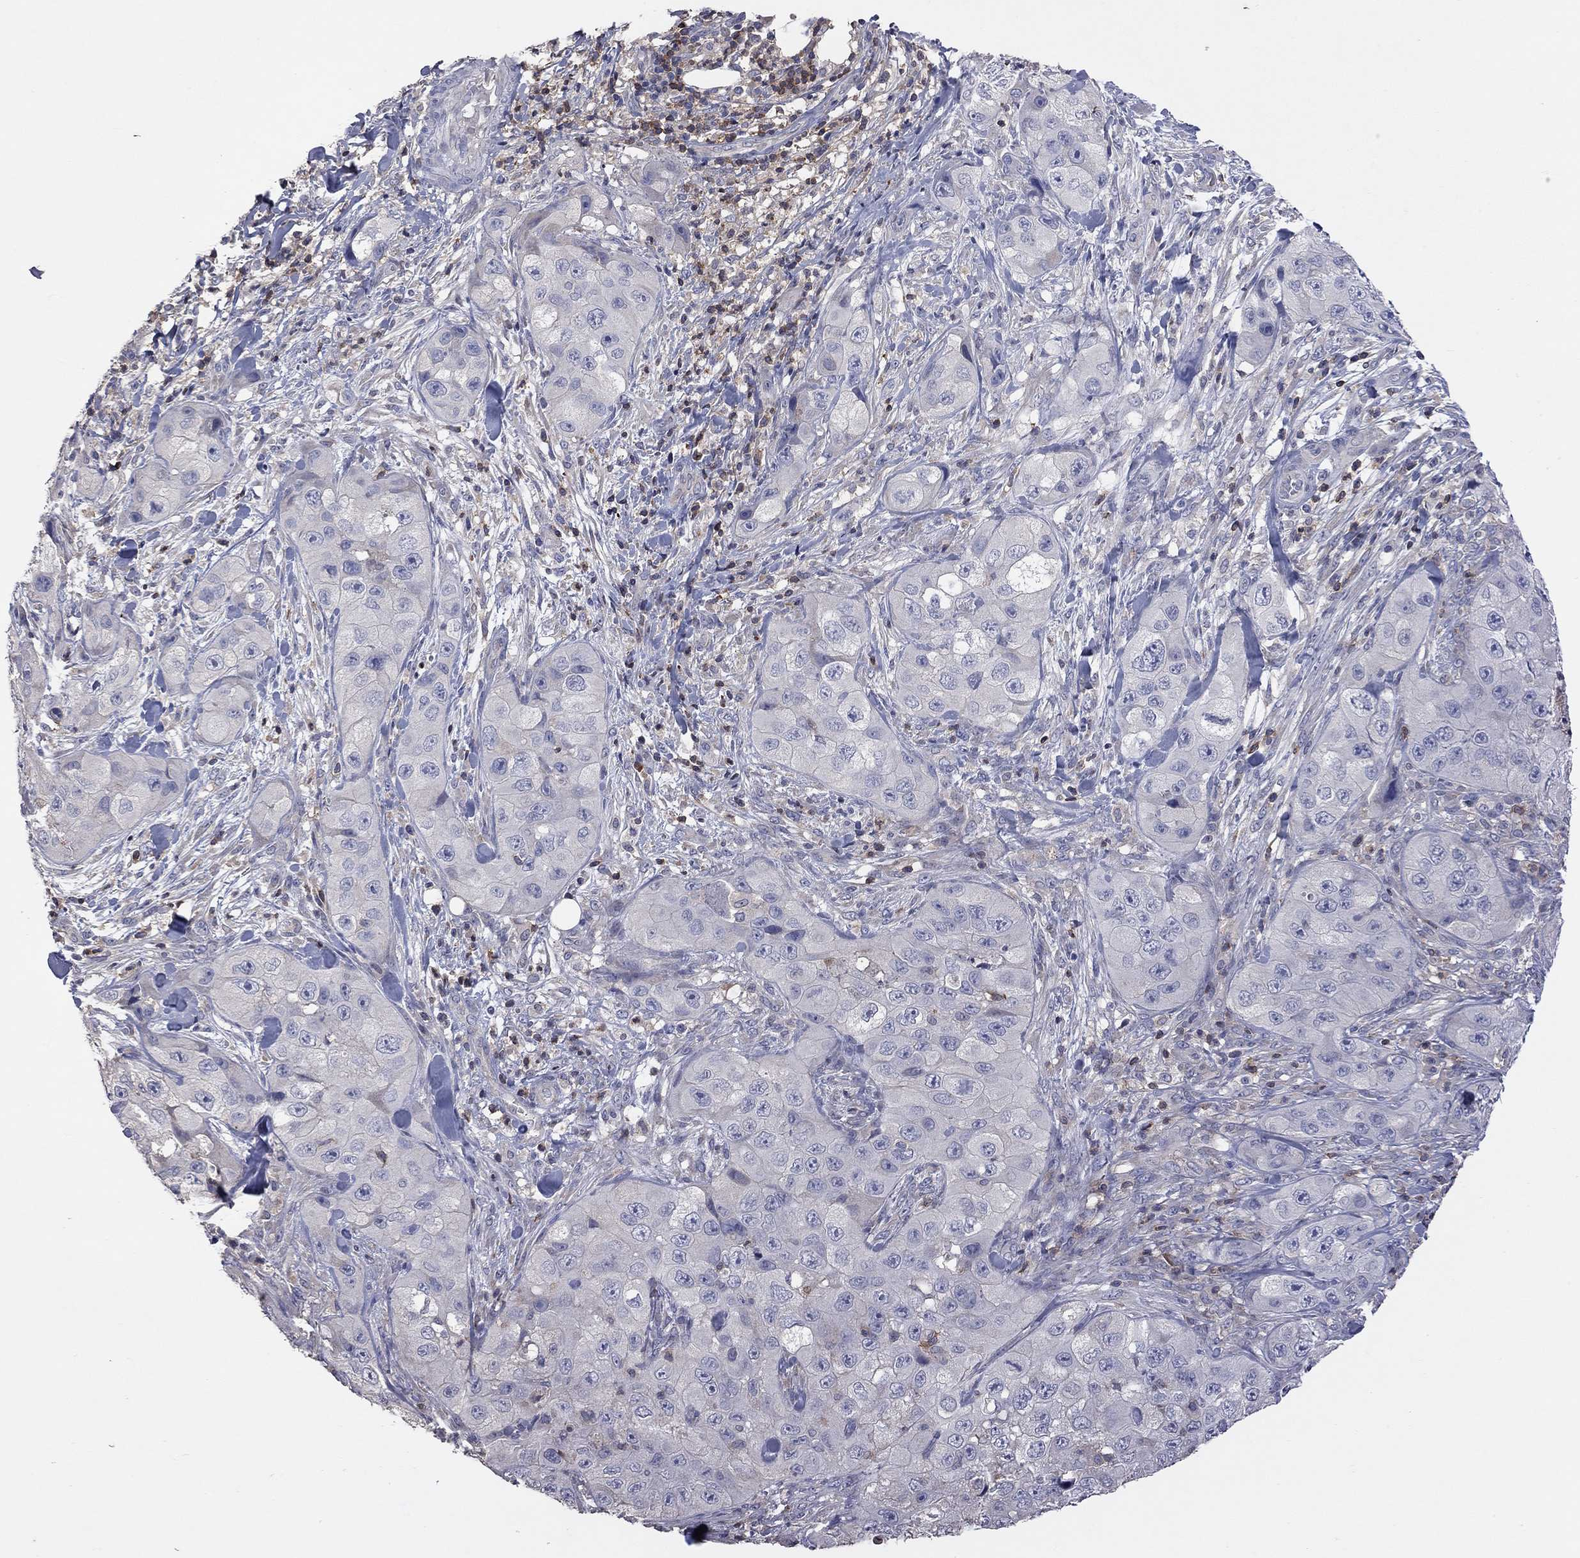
{"staining": {"intensity": "negative", "quantity": "none", "location": "none"}, "tissue": "skin cancer", "cell_type": "Tumor cells", "image_type": "cancer", "snomed": [{"axis": "morphology", "description": "Squamous cell carcinoma, NOS"}, {"axis": "topography", "description": "Skin"}, {"axis": "topography", "description": "Subcutis"}], "caption": "Immunohistochemical staining of human skin cancer displays no significant expression in tumor cells.", "gene": "IPCEF1", "patient": {"sex": "male", "age": 73}}